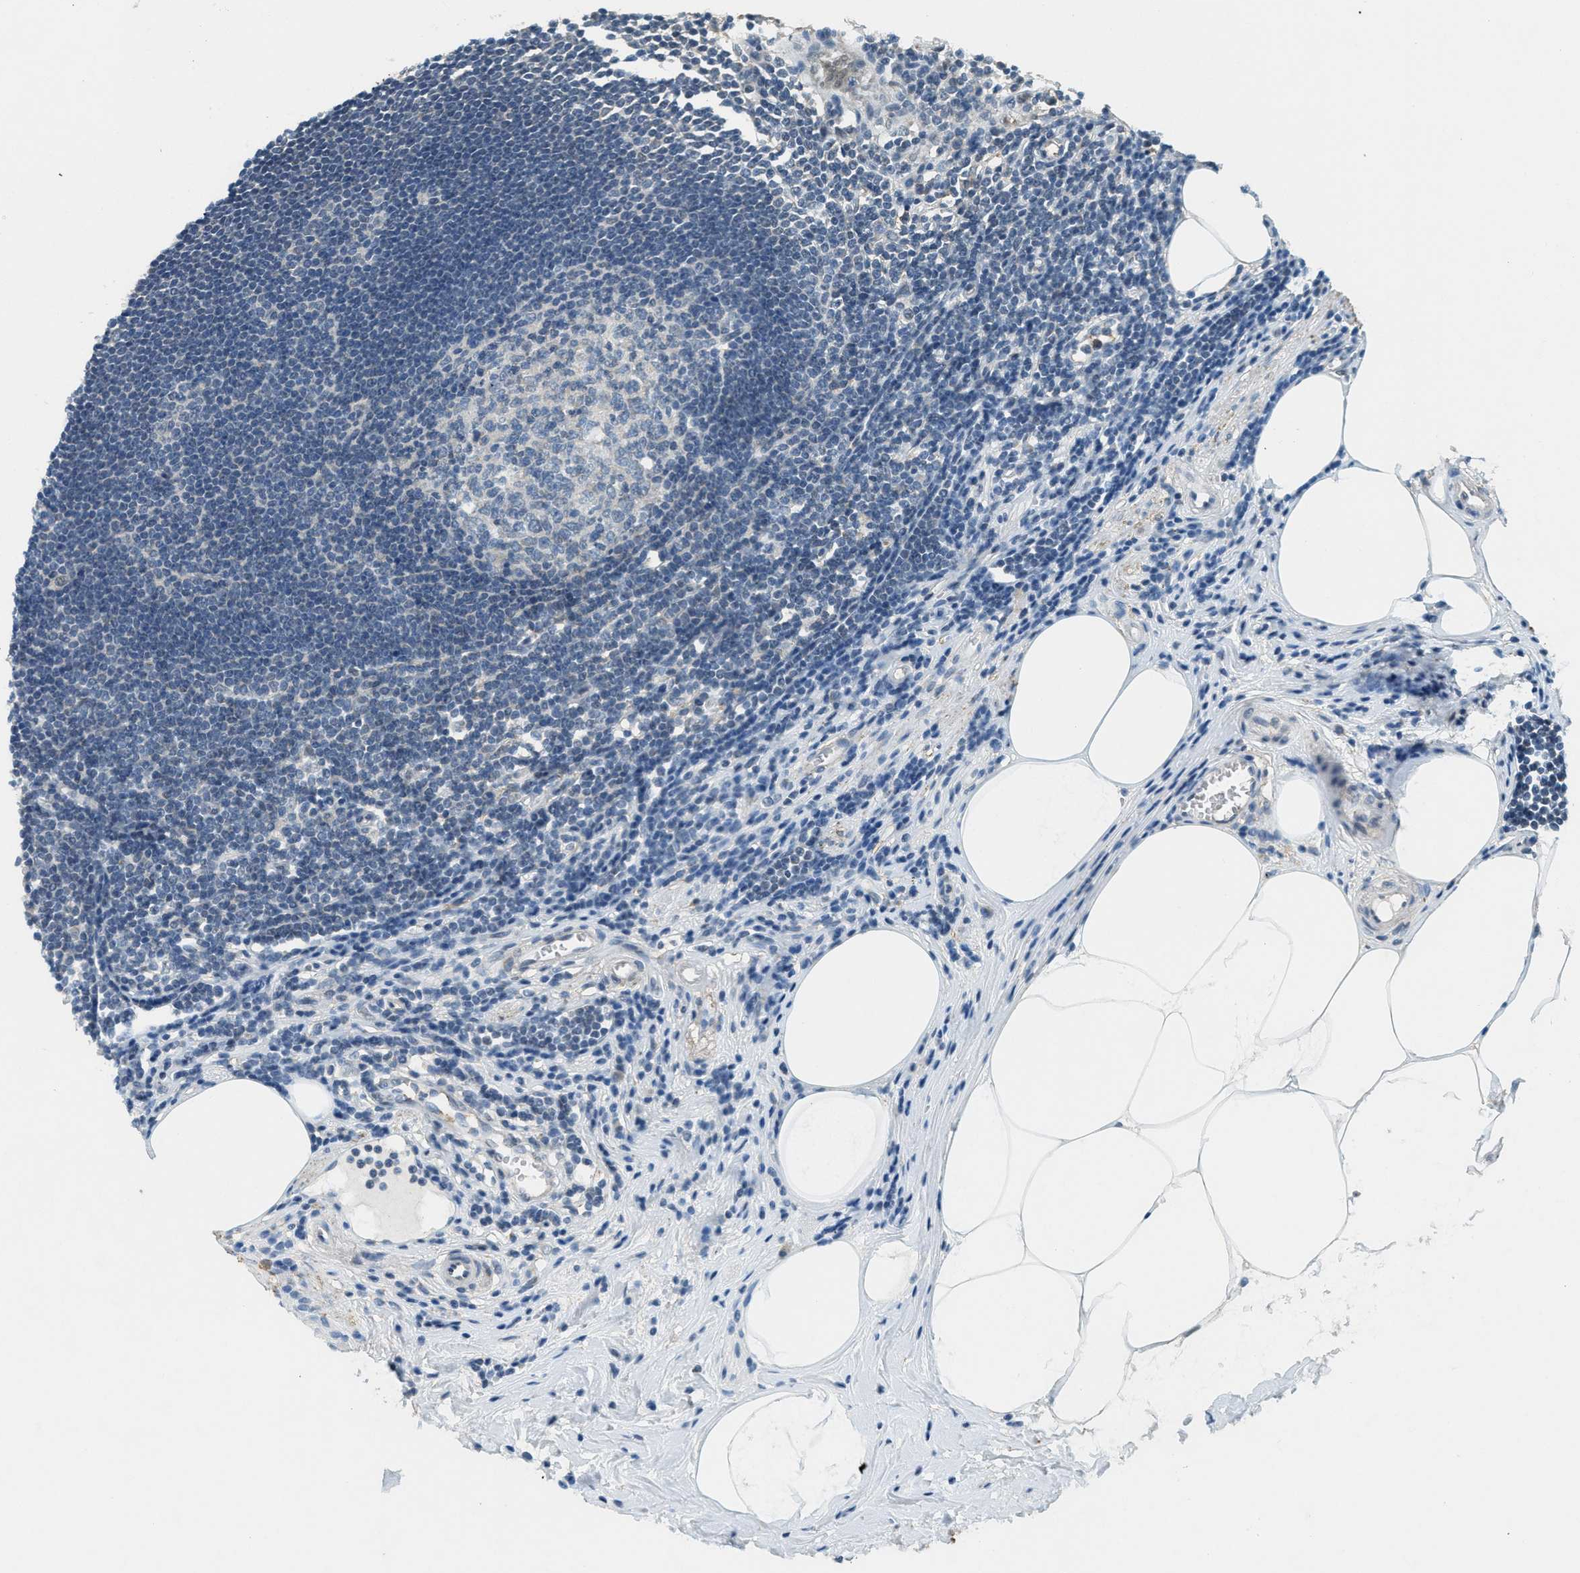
{"staining": {"intensity": "weak", "quantity": "25%-75%", "location": "cytoplasmic/membranous,nuclear"}, "tissue": "appendix", "cell_type": "Glandular cells", "image_type": "normal", "snomed": [{"axis": "morphology", "description": "Normal tissue, NOS"}, {"axis": "topography", "description": "Appendix"}], "caption": "Immunohistochemical staining of normal appendix reveals 25%-75% levels of weak cytoplasmic/membranous,nuclear protein expression in approximately 25%-75% of glandular cells.", "gene": "TCF20", "patient": {"sex": "female", "age": 50}}